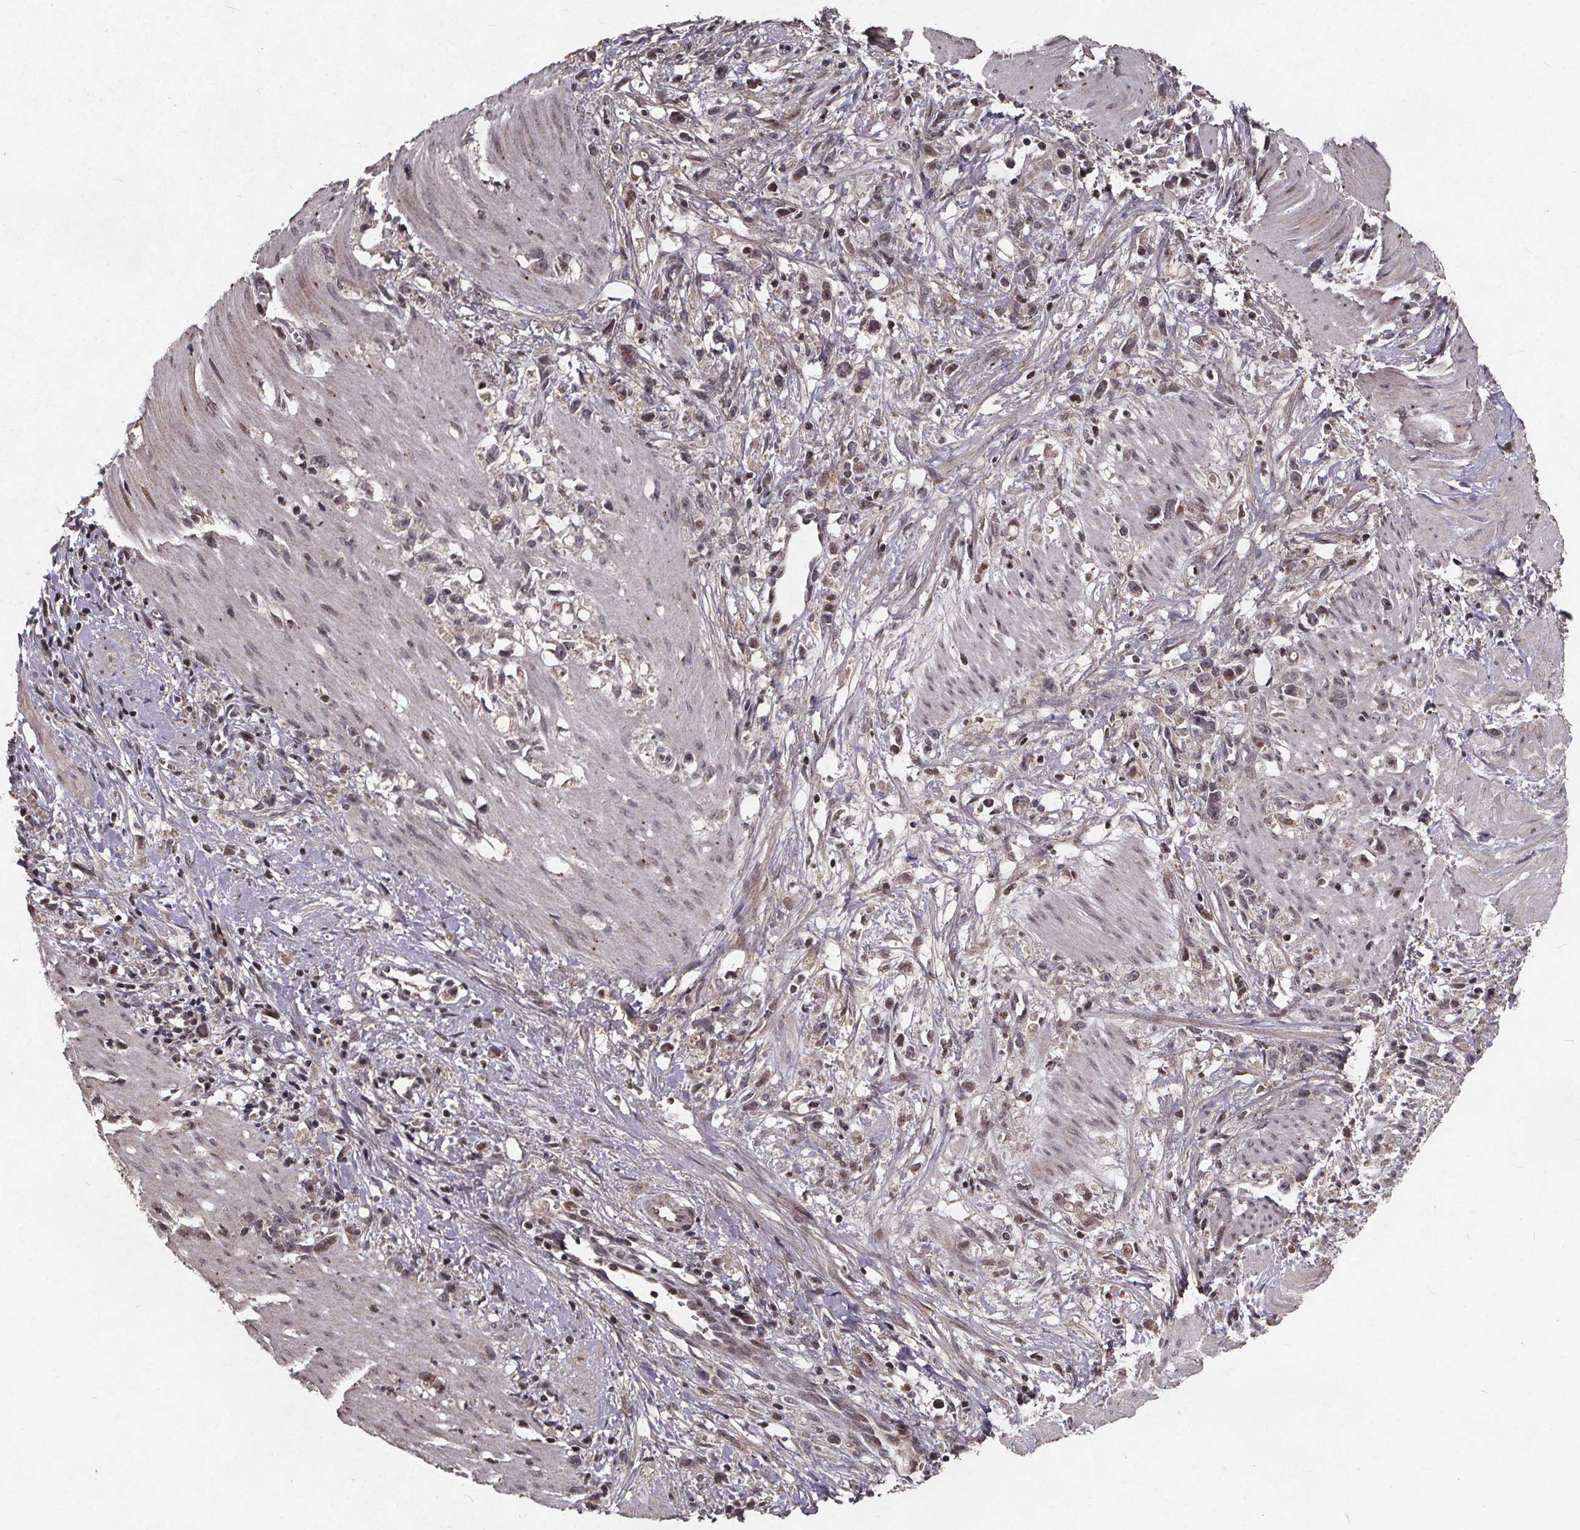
{"staining": {"intensity": "negative", "quantity": "none", "location": "none"}, "tissue": "stomach cancer", "cell_type": "Tumor cells", "image_type": "cancer", "snomed": [{"axis": "morphology", "description": "Adenocarcinoma, NOS"}, {"axis": "topography", "description": "Stomach"}], "caption": "Tumor cells are negative for brown protein staining in stomach cancer (adenocarcinoma). Nuclei are stained in blue.", "gene": "GPX3", "patient": {"sex": "female", "age": 59}}